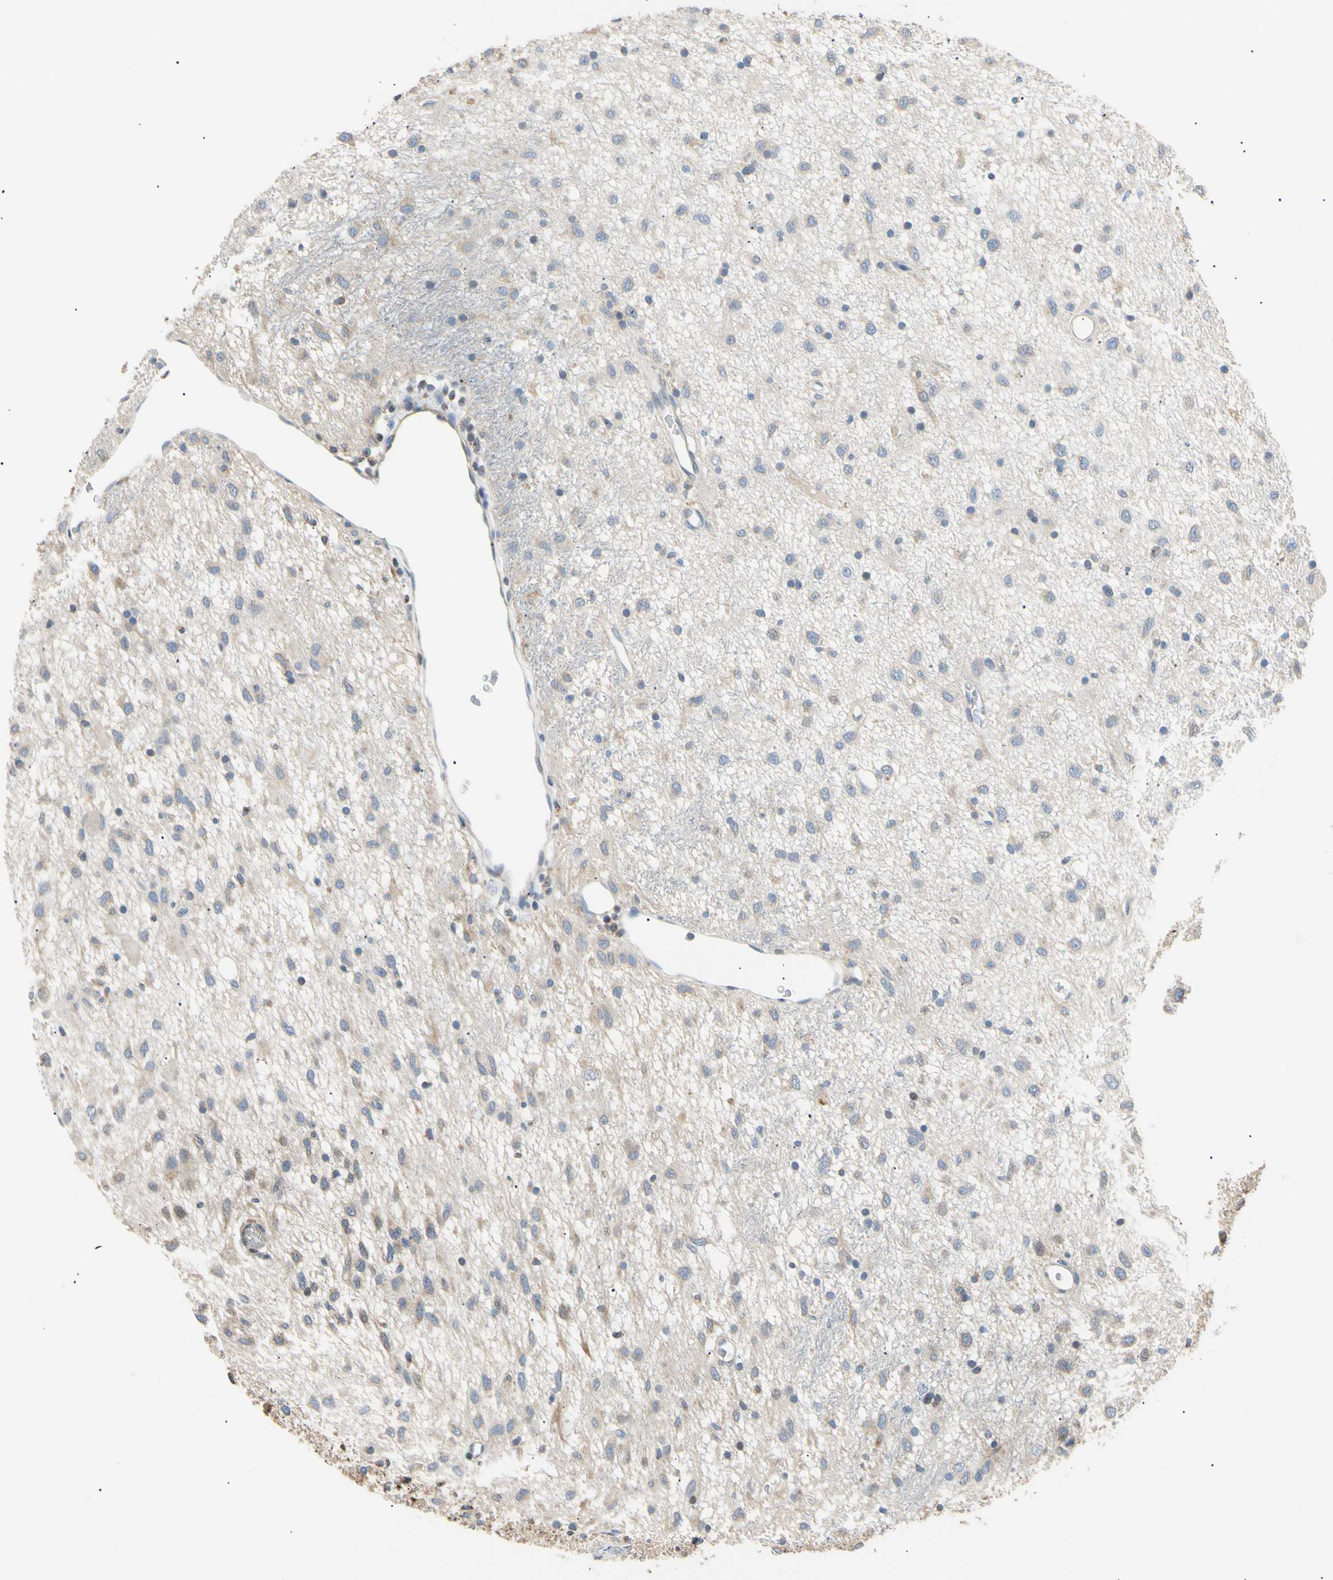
{"staining": {"intensity": "negative", "quantity": "none", "location": "none"}, "tissue": "glioma", "cell_type": "Tumor cells", "image_type": "cancer", "snomed": [{"axis": "morphology", "description": "Glioma, malignant, Low grade"}, {"axis": "topography", "description": "Brain"}], "caption": "The image demonstrates no staining of tumor cells in low-grade glioma (malignant).", "gene": "PLGRKT", "patient": {"sex": "male", "age": 77}}